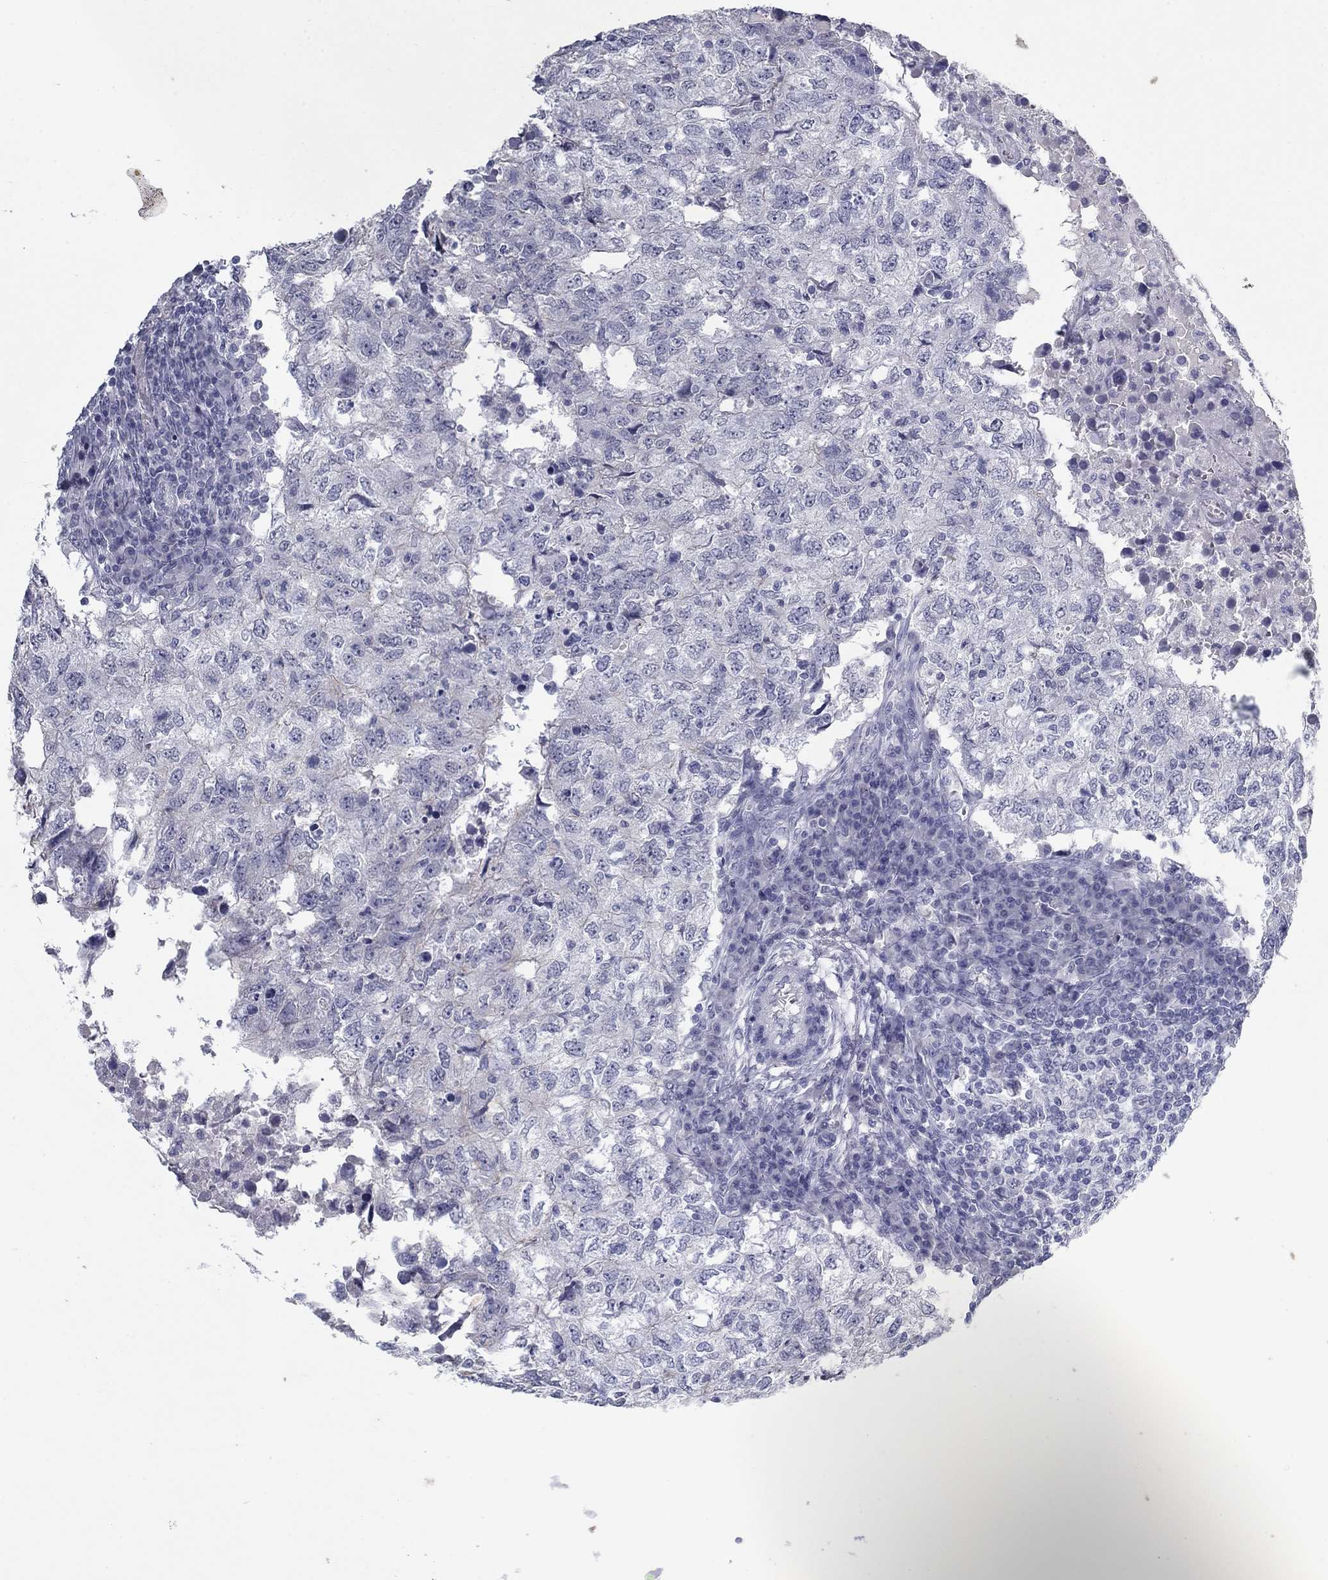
{"staining": {"intensity": "negative", "quantity": "none", "location": "none"}, "tissue": "breast cancer", "cell_type": "Tumor cells", "image_type": "cancer", "snomed": [{"axis": "morphology", "description": "Duct carcinoma"}, {"axis": "topography", "description": "Breast"}], "caption": "An image of human breast cancer is negative for staining in tumor cells.", "gene": "KRT75", "patient": {"sex": "female", "age": 30}}